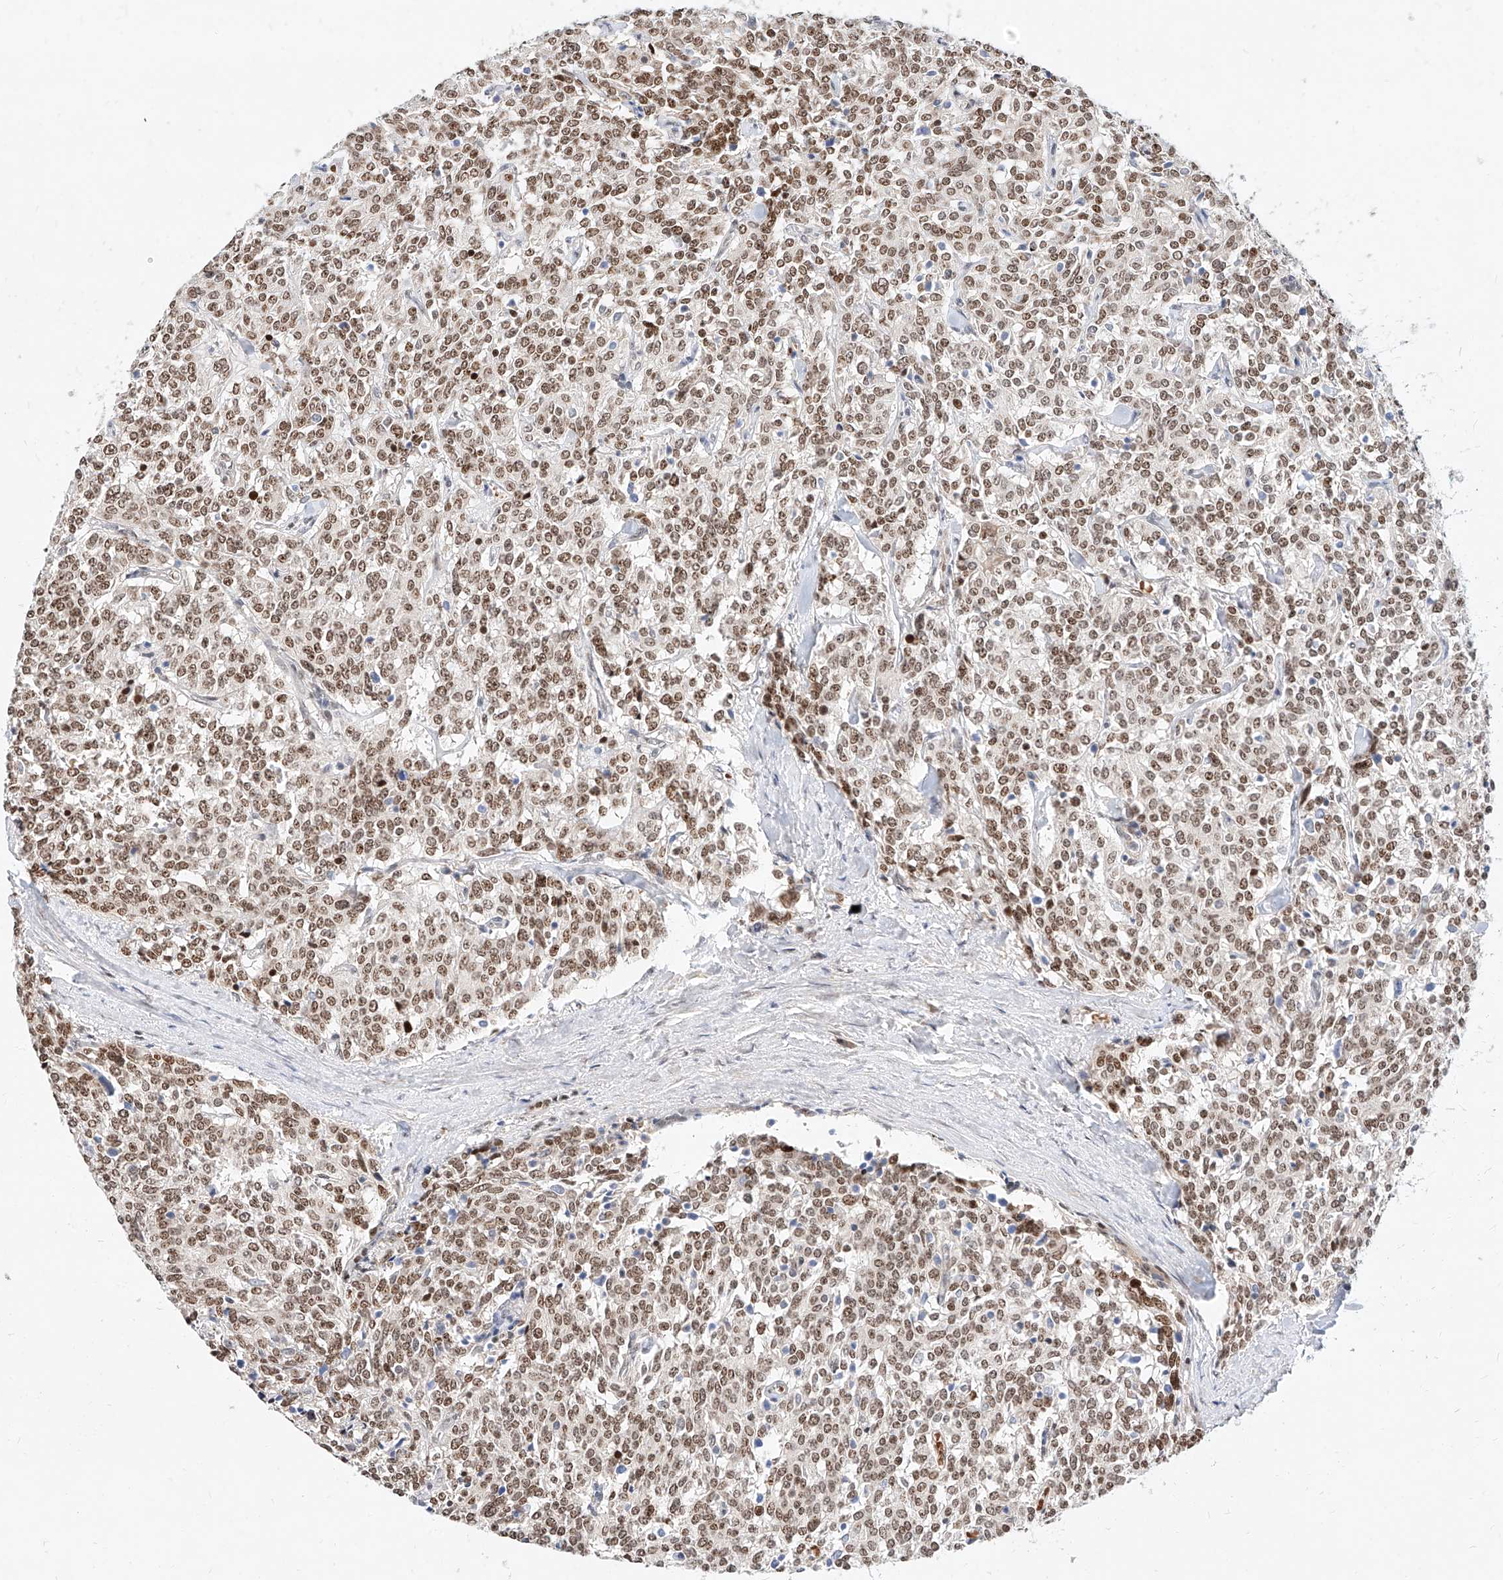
{"staining": {"intensity": "moderate", "quantity": ">75%", "location": "nuclear"}, "tissue": "carcinoid", "cell_type": "Tumor cells", "image_type": "cancer", "snomed": [{"axis": "morphology", "description": "Carcinoid, malignant, NOS"}, {"axis": "topography", "description": "Lung"}], "caption": "Carcinoid stained with a brown dye exhibits moderate nuclear positive staining in approximately >75% of tumor cells.", "gene": "CBX8", "patient": {"sex": "female", "age": 46}}